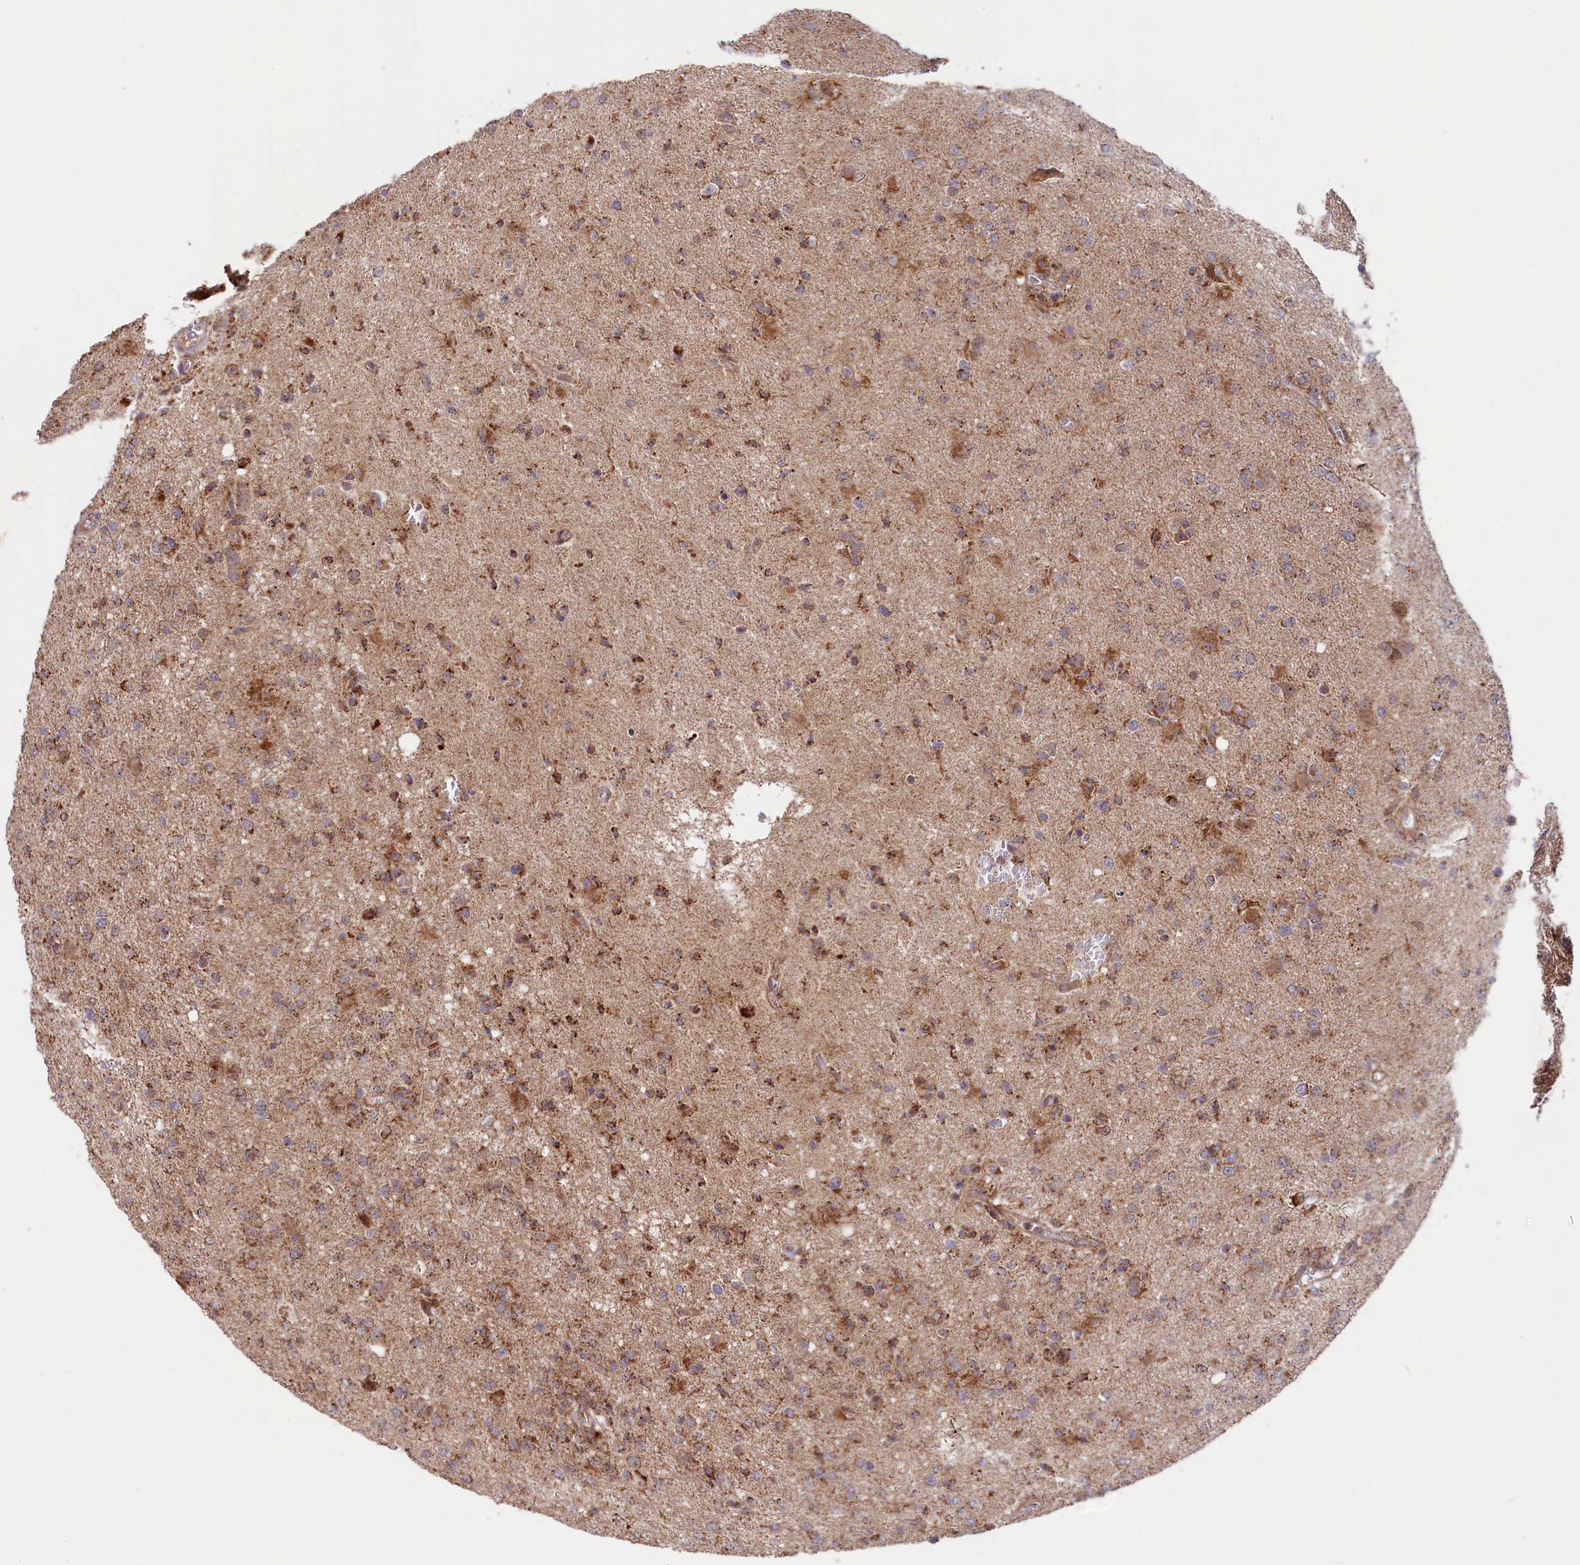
{"staining": {"intensity": "moderate", "quantity": ">75%", "location": "cytoplasmic/membranous"}, "tissue": "glioma", "cell_type": "Tumor cells", "image_type": "cancer", "snomed": [{"axis": "morphology", "description": "Glioma, malignant, High grade"}, {"axis": "topography", "description": "Brain"}], "caption": "This micrograph exhibits immunohistochemistry staining of glioma, with medium moderate cytoplasmic/membranous staining in about >75% of tumor cells.", "gene": "DUS3L", "patient": {"sex": "female", "age": 57}}